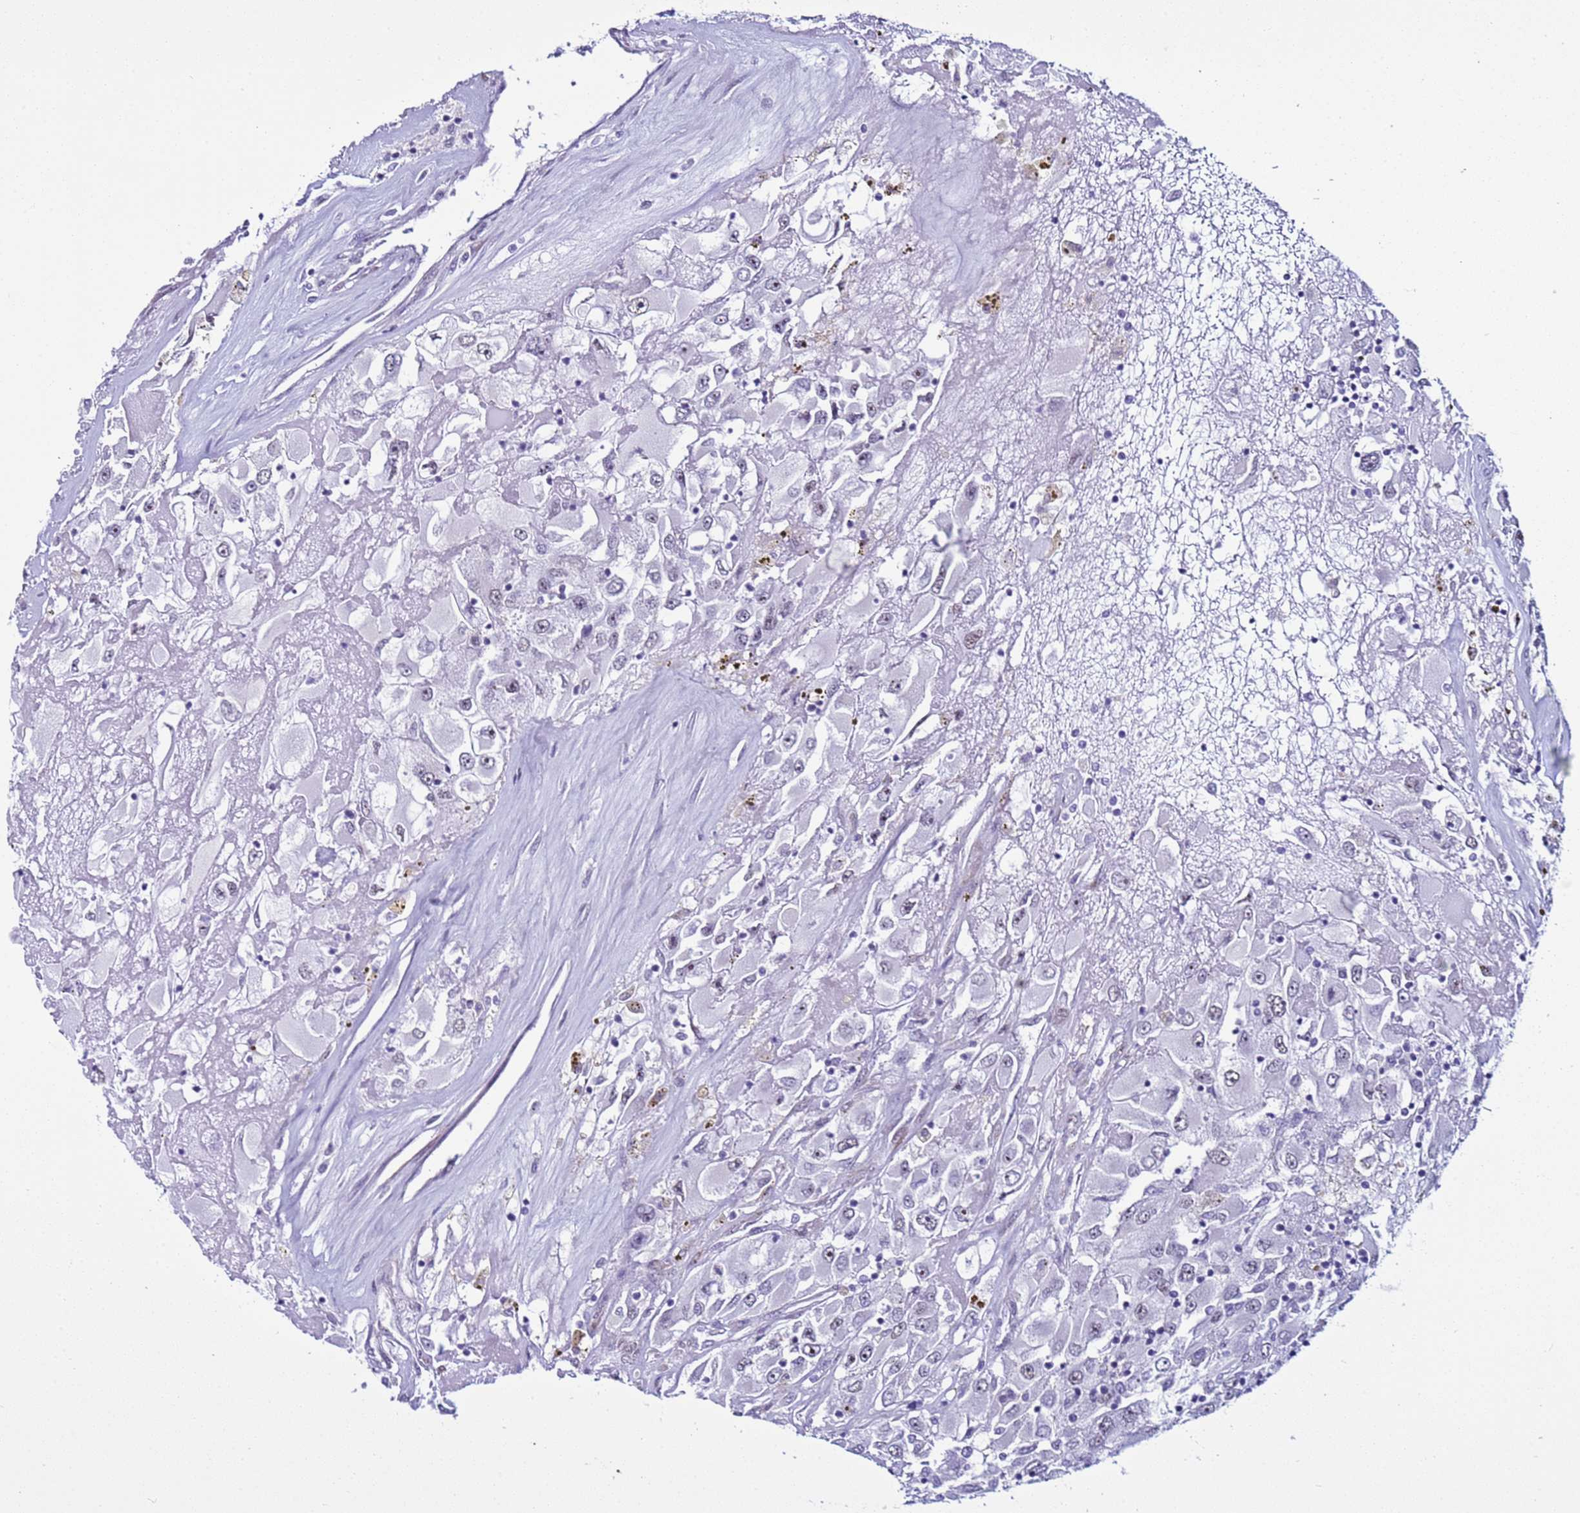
{"staining": {"intensity": "negative", "quantity": "none", "location": "none"}, "tissue": "renal cancer", "cell_type": "Tumor cells", "image_type": "cancer", "snomed": [{"axis": "morphology", "description": "Adenocarcinoma, NOS"}, {"axis": "topography", "description": "Kidney"}], "caption": "Adenocarcinoma (renal) was stained to show a protein in brown. There is no significant expression in tumor cells.", "gene": "LRRC10B", "patient": {"sex": "female", "age": 52}}